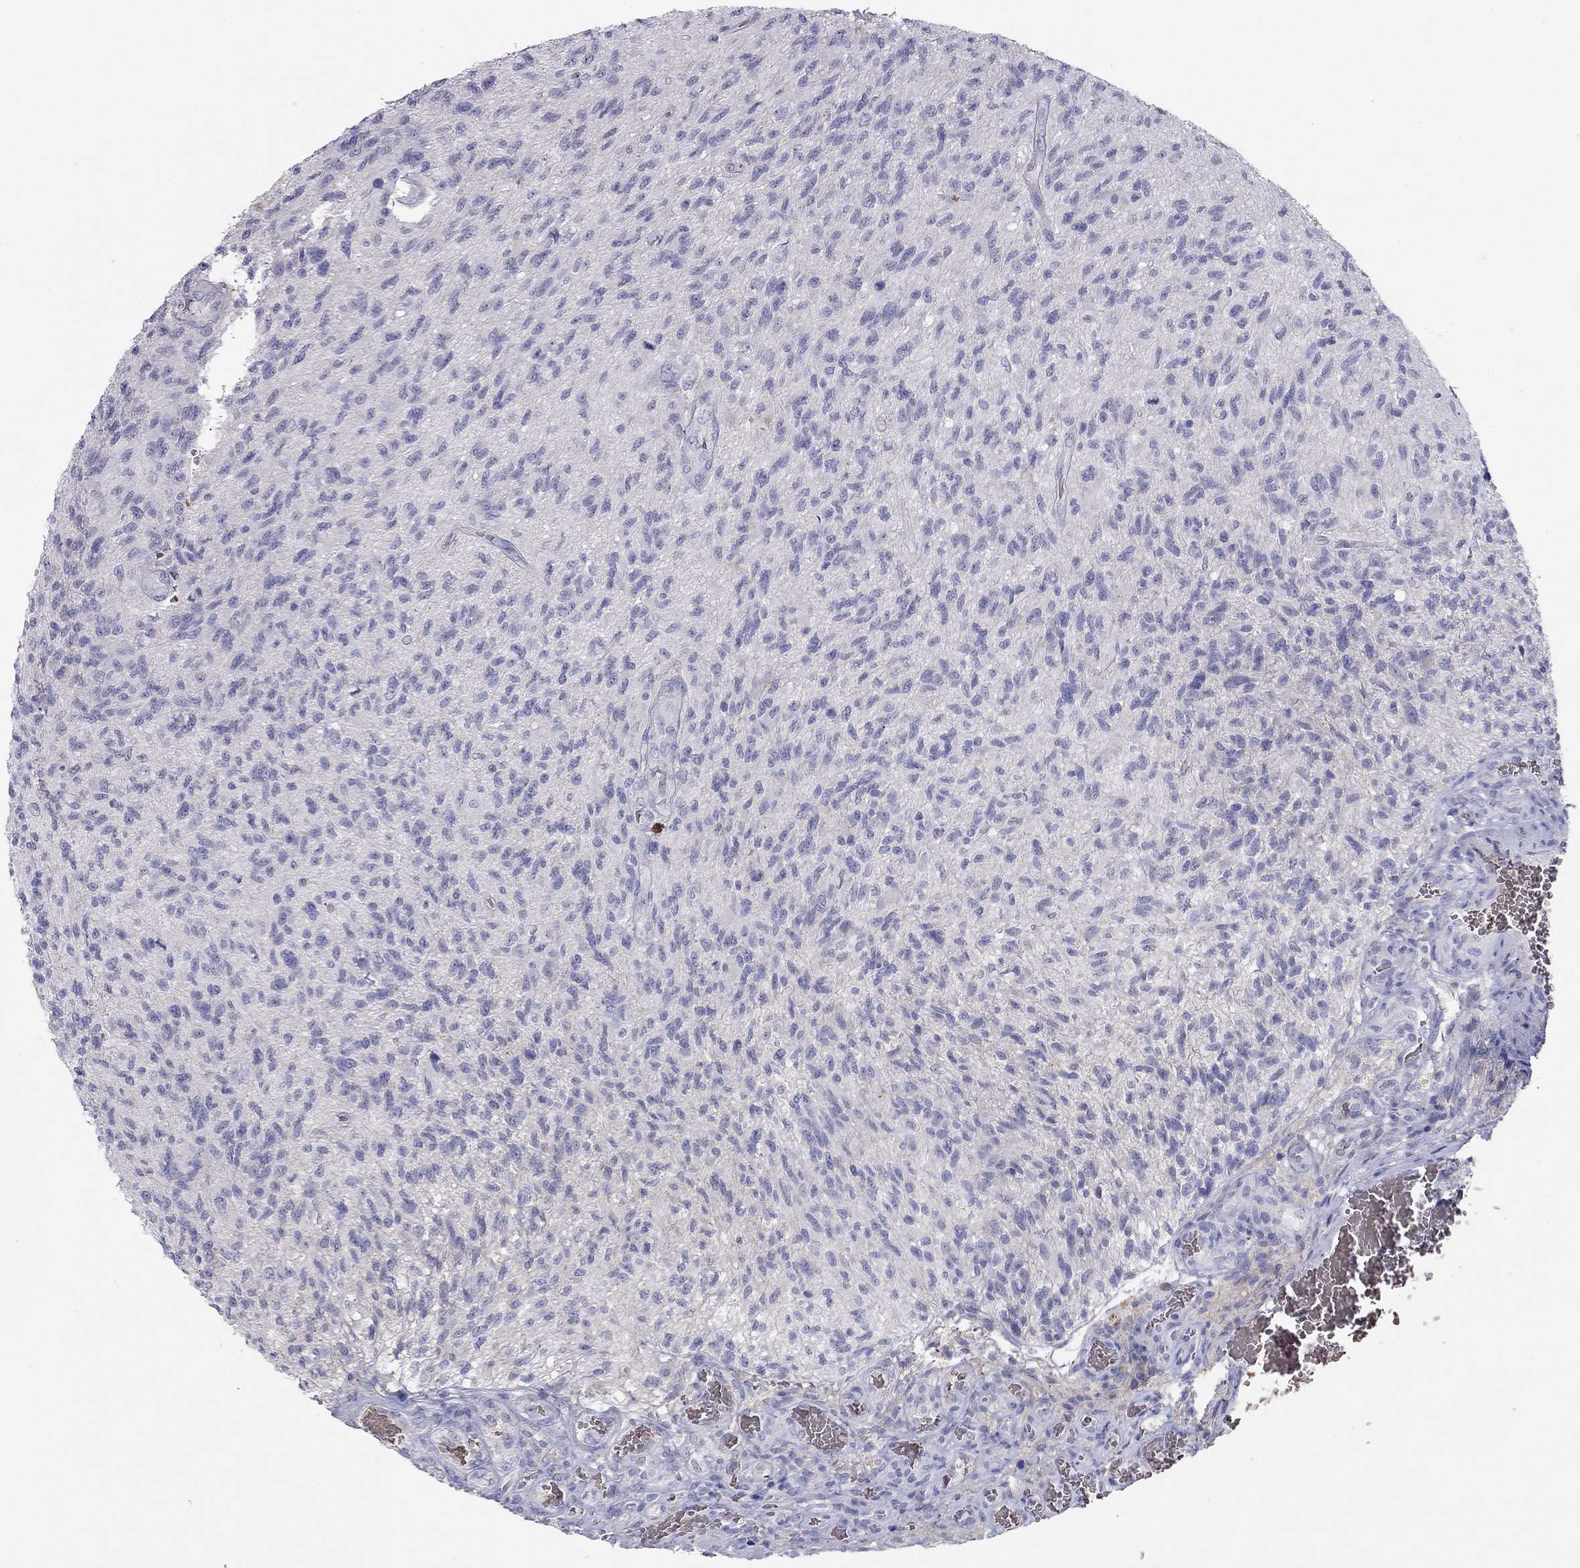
{"staining": {"intensity": "negative", "quantity": "none", "location": "none"}, "tissue": "glioma", "cell_type": "Tumor cells", "image_type": "cancer", "snomed": [{"axis": "morphology", "description": "Glioma, malignant, High grade"}, {"axis": "topography", "description": "Brain"}], "caption": "Protein analysis of malignant glioma (high-grade) shows no significant expression in tumor cells.", "gene": "RHD", "patient": {"sex": "male", "age": 56}}